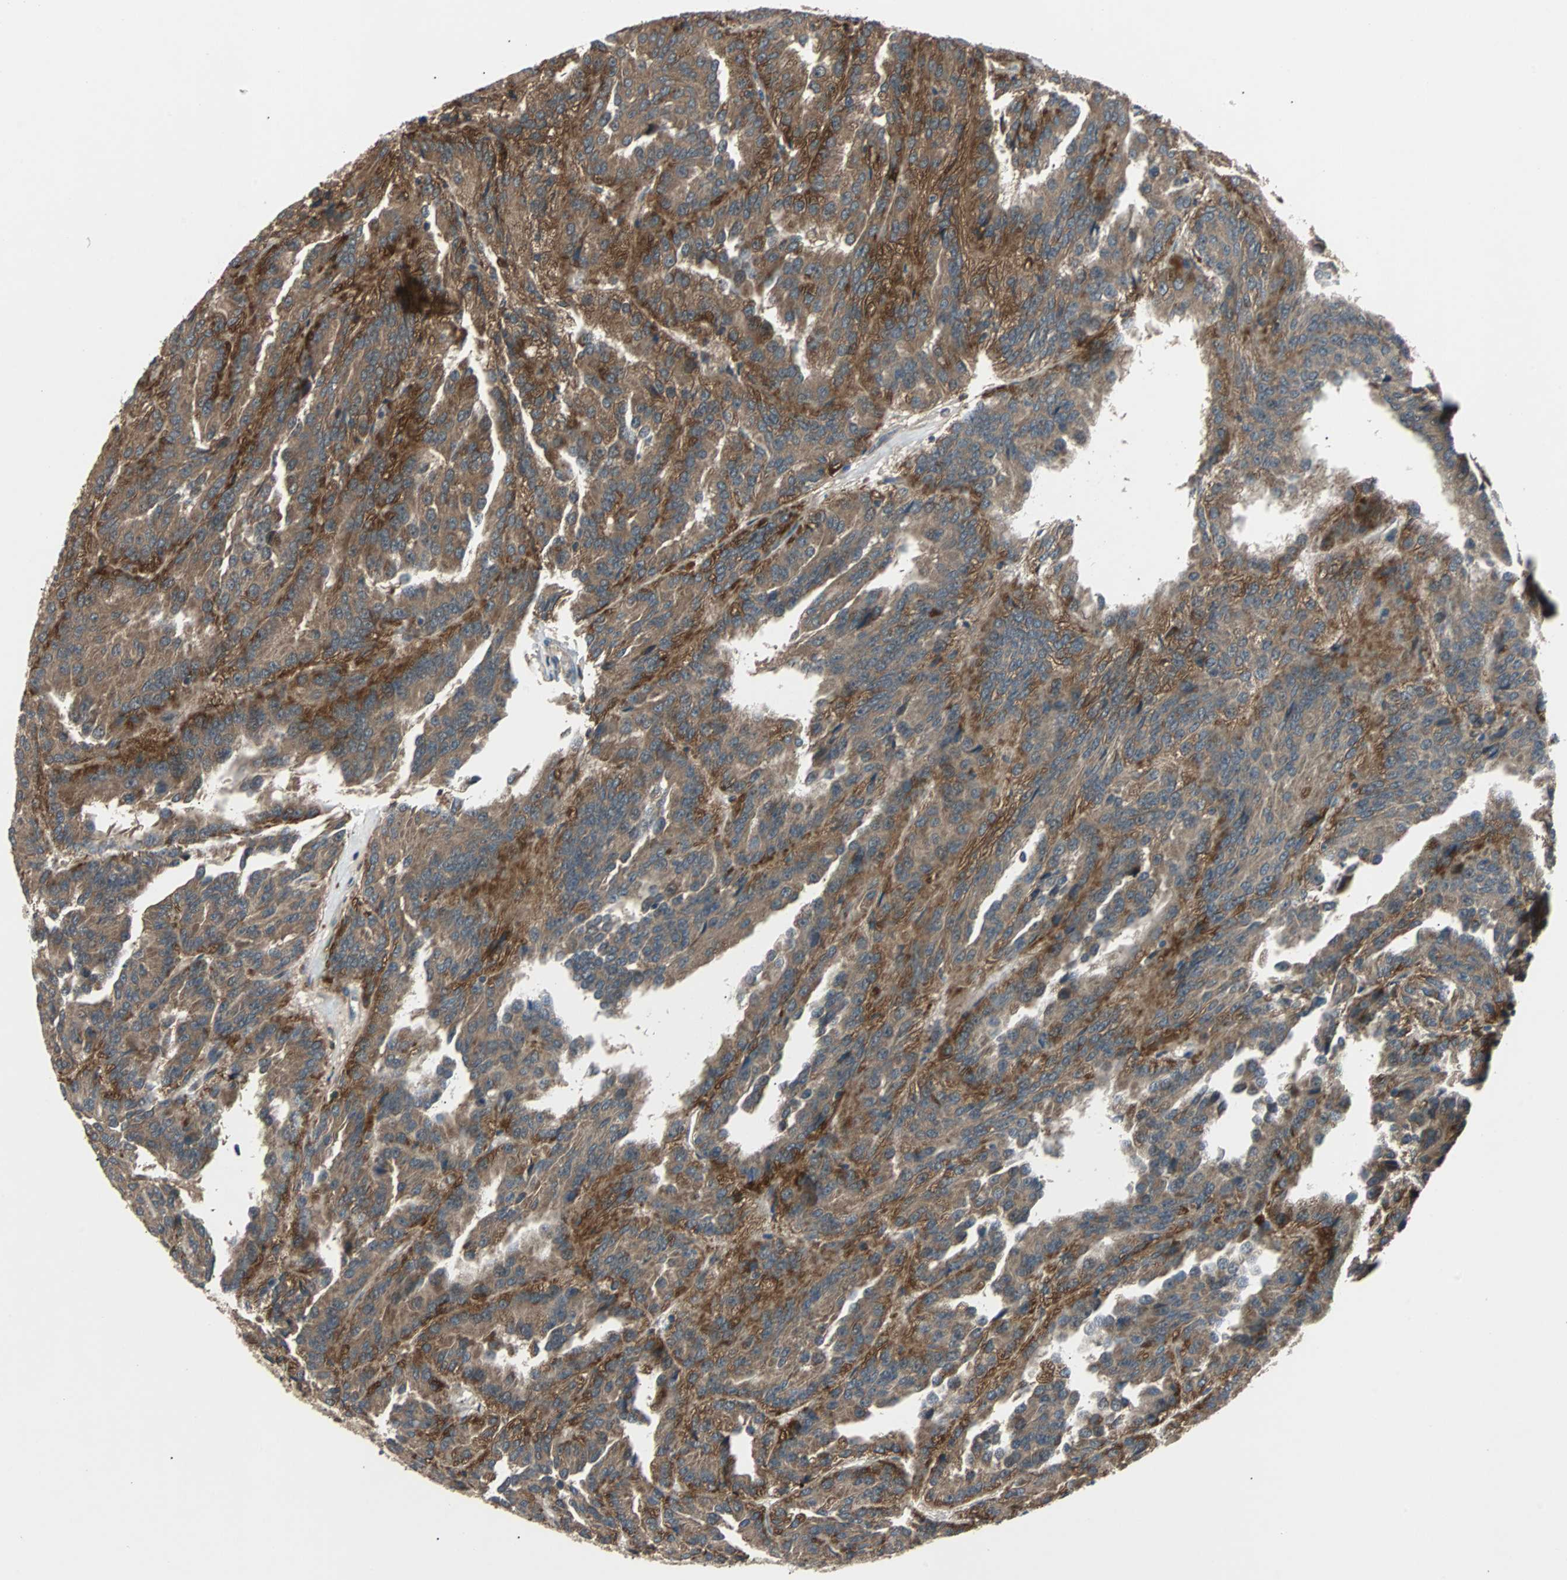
{"staining": {"intensity": "moderate", "quantity": ">75%", "location": "cytoplasmic/membranous"}, "tissue": "renal cancer", "cell_type": "Tumor cells", "image_type": "cancer", "snomed": [{"axis": "morphology", "description": "Adenocarcinoma, NOS"}, {"axis": "topography", "description": "Kidney"}], "caption": "DAB immunohistochemical staining of adenocarcinoma (renal) reveals moderate cytoplasmic/membranous protein positivity in approximately >75% of tumor cells.", "gene": "ARF1", "patient": {"sex": "male", "age": 46}}